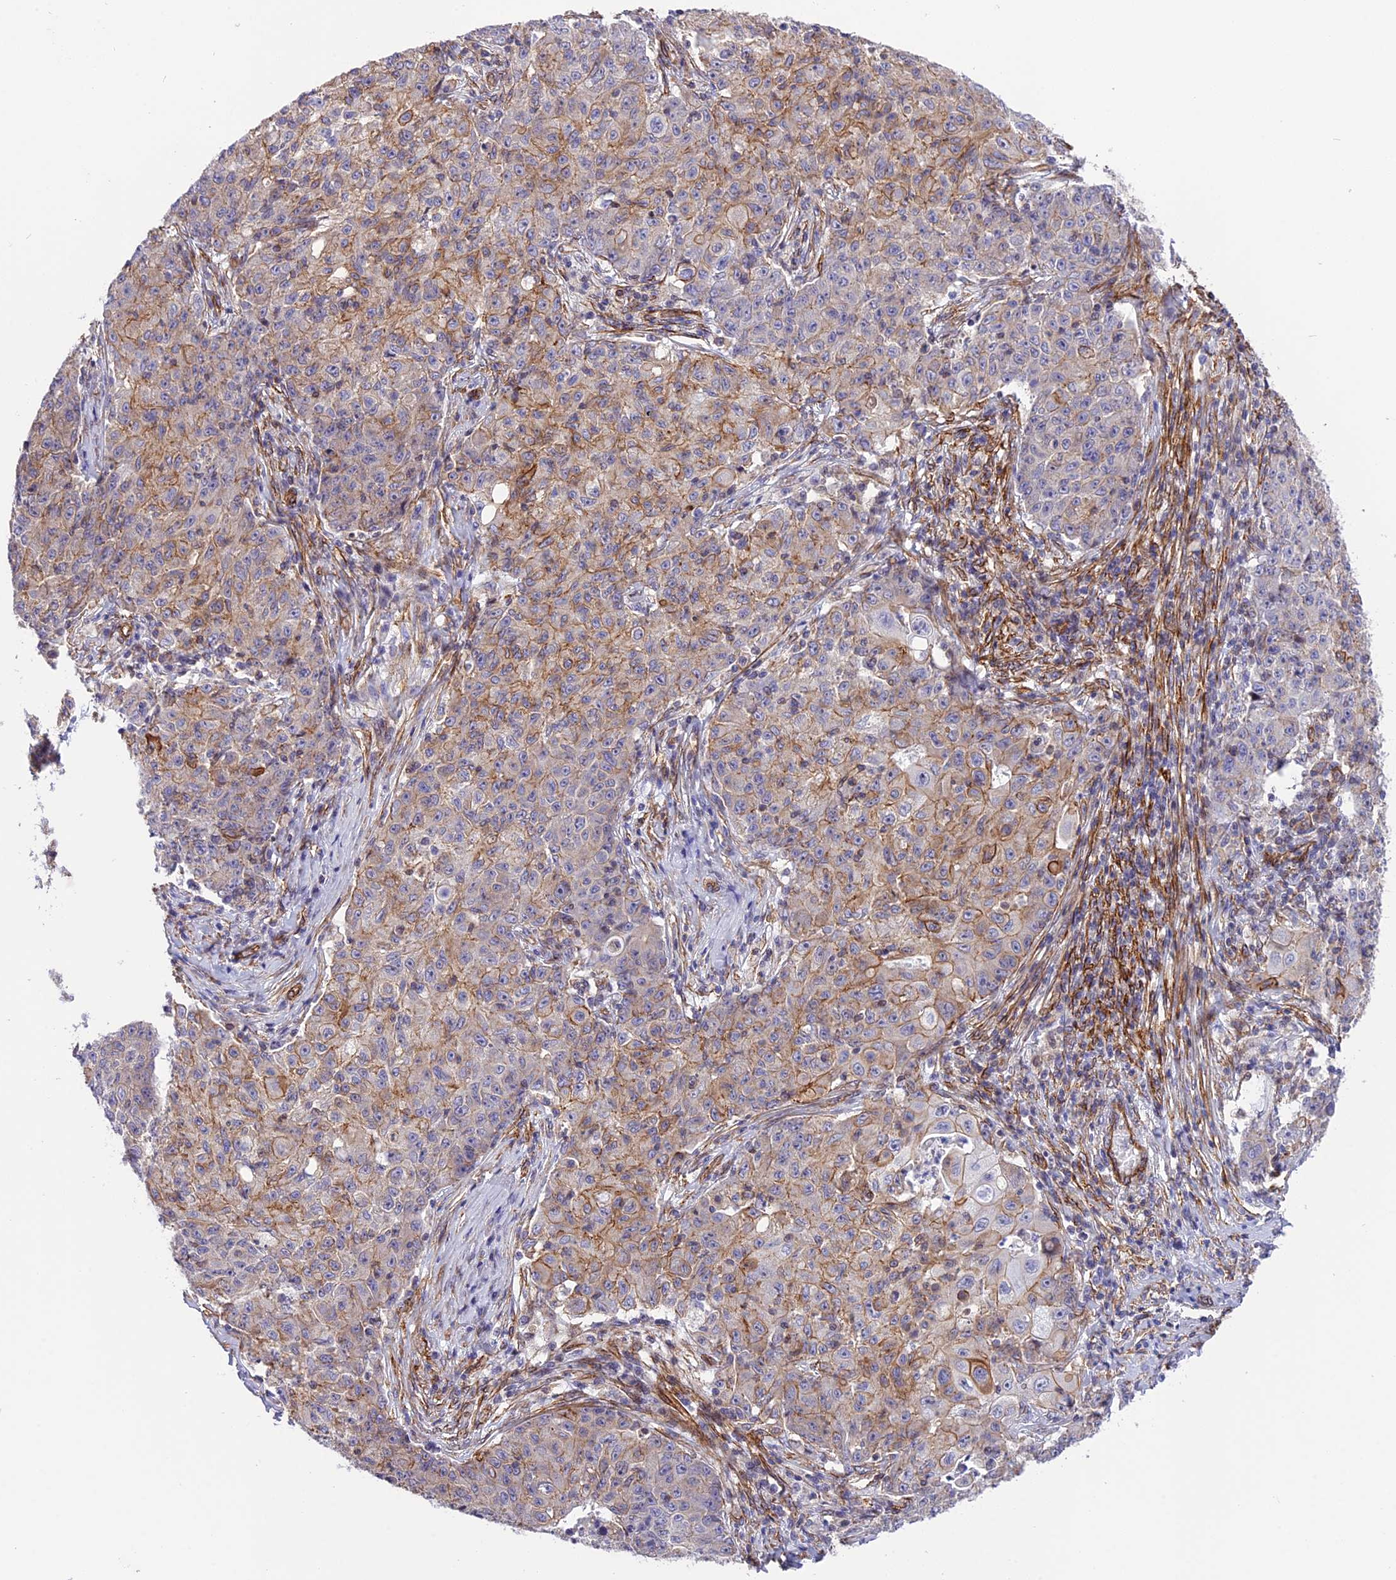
{"staining": {"intensity": "moderate", "quantity": "25%-75%", "location": "cytoplasmic/membranous"}, "tissue": "ovarian cancer", "cell_type": "Tumor cells", "image_type": "cancer", "snomed": [{"axis": "morphology", "description": "Carcinoma, endometroid"}, {"axis": "topography", "description": "Ovary"}], "caption": "Immunohistochemical staining of human ovarian cancer exhibits moderate cytoplasmic/membranous protein staining in approximately 25%-75% of tumor cells.", "gene": "R3HDM4", "patient": {"sex": "female", "age": 42}}